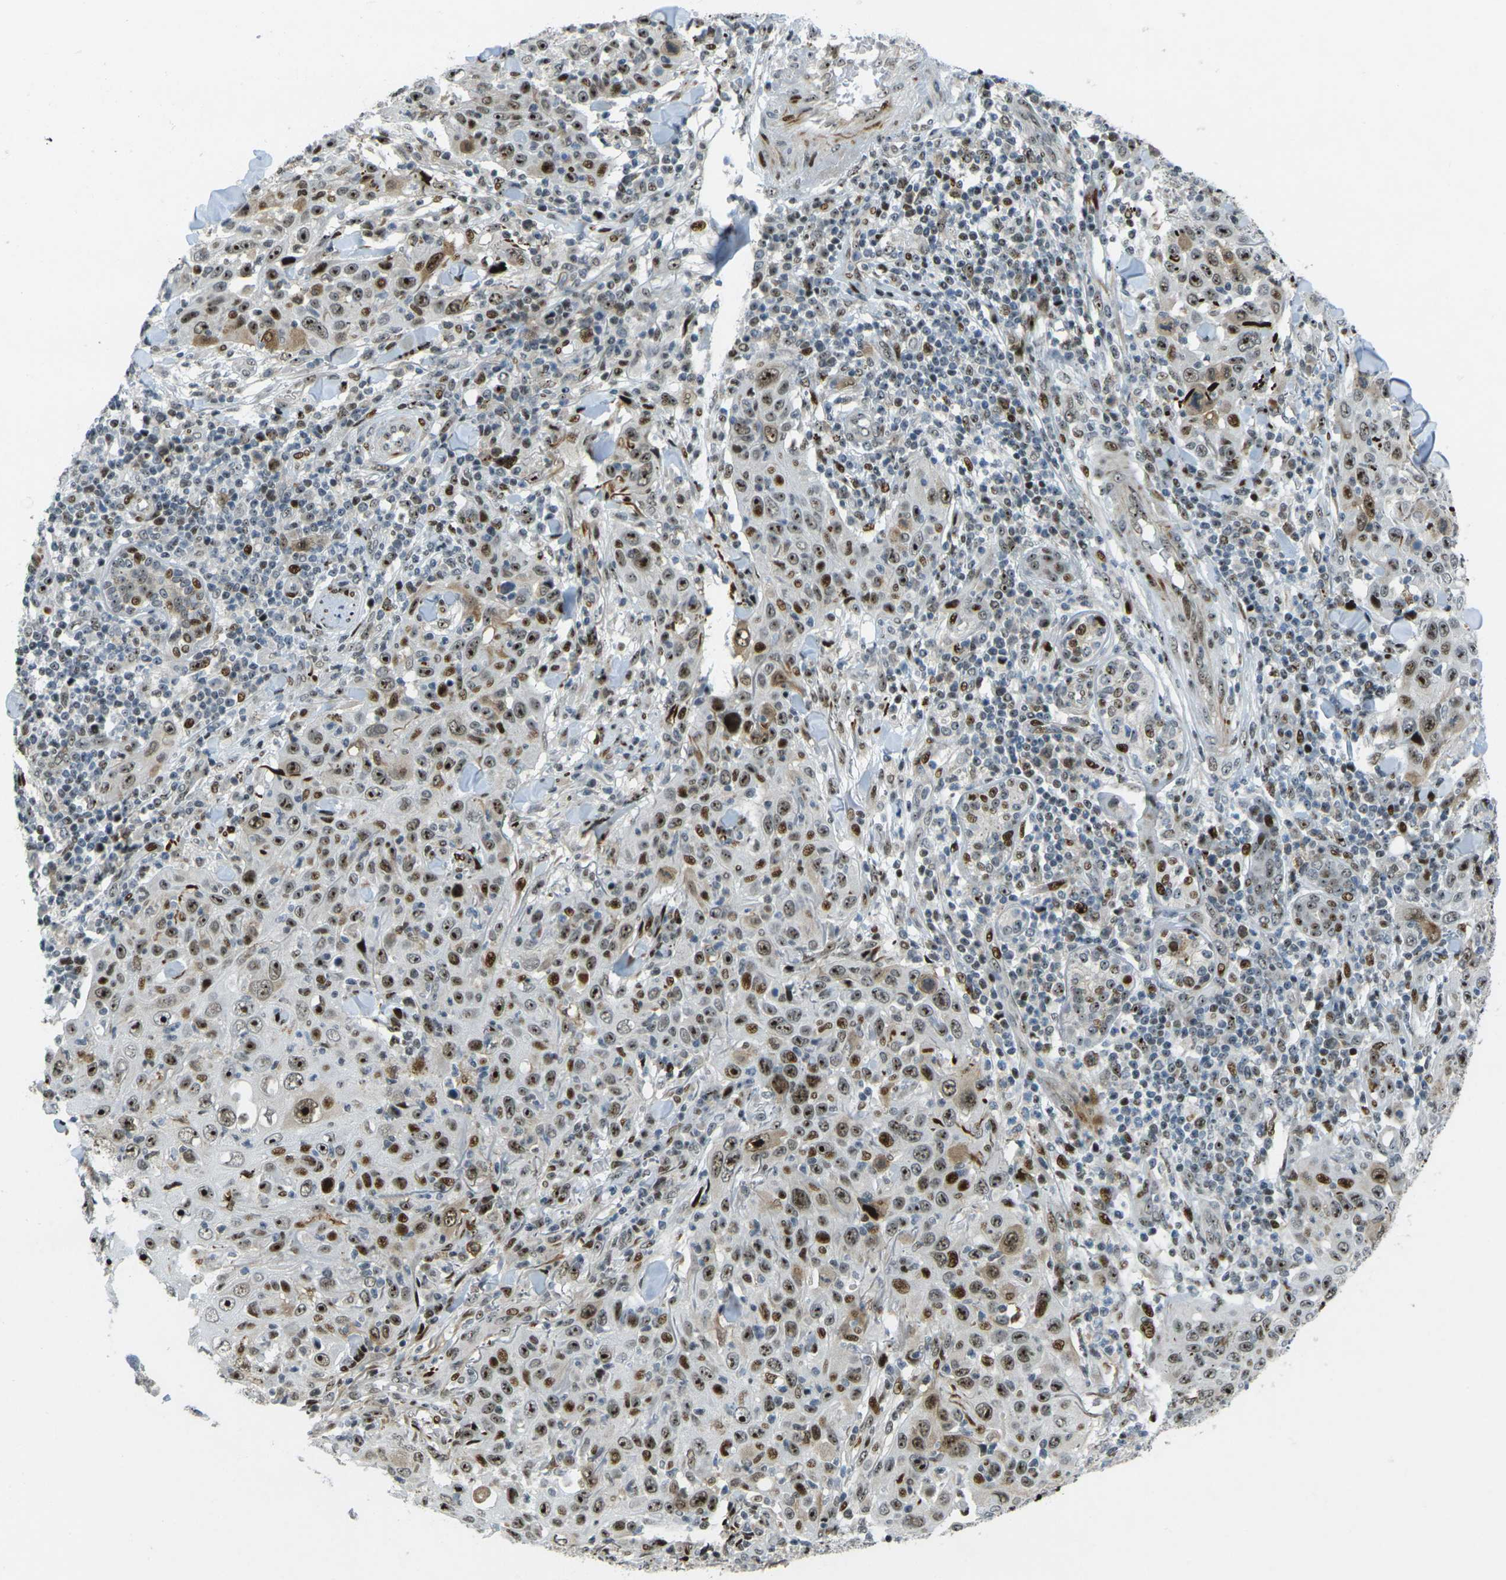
{"staining": {"intensity": "strong", "quantity": ">75%", "location": "nuclear"}, "tissue": "skin cancer", "cell_type": "Tumor cells", "image_type": "cancer", "snomed": [{"axis": "morphology", "description": "Squamous cell carcinoma, NOS"}, {"axis": "topography", "description": "Skin"}], "caption": "Skin cancer stained with immunohistochemistry demonstrates strong nuclear positivity in about >75% of tumor cells.", "gene": "UBE2C", "patient": {"sex": "female", "age": 88}}